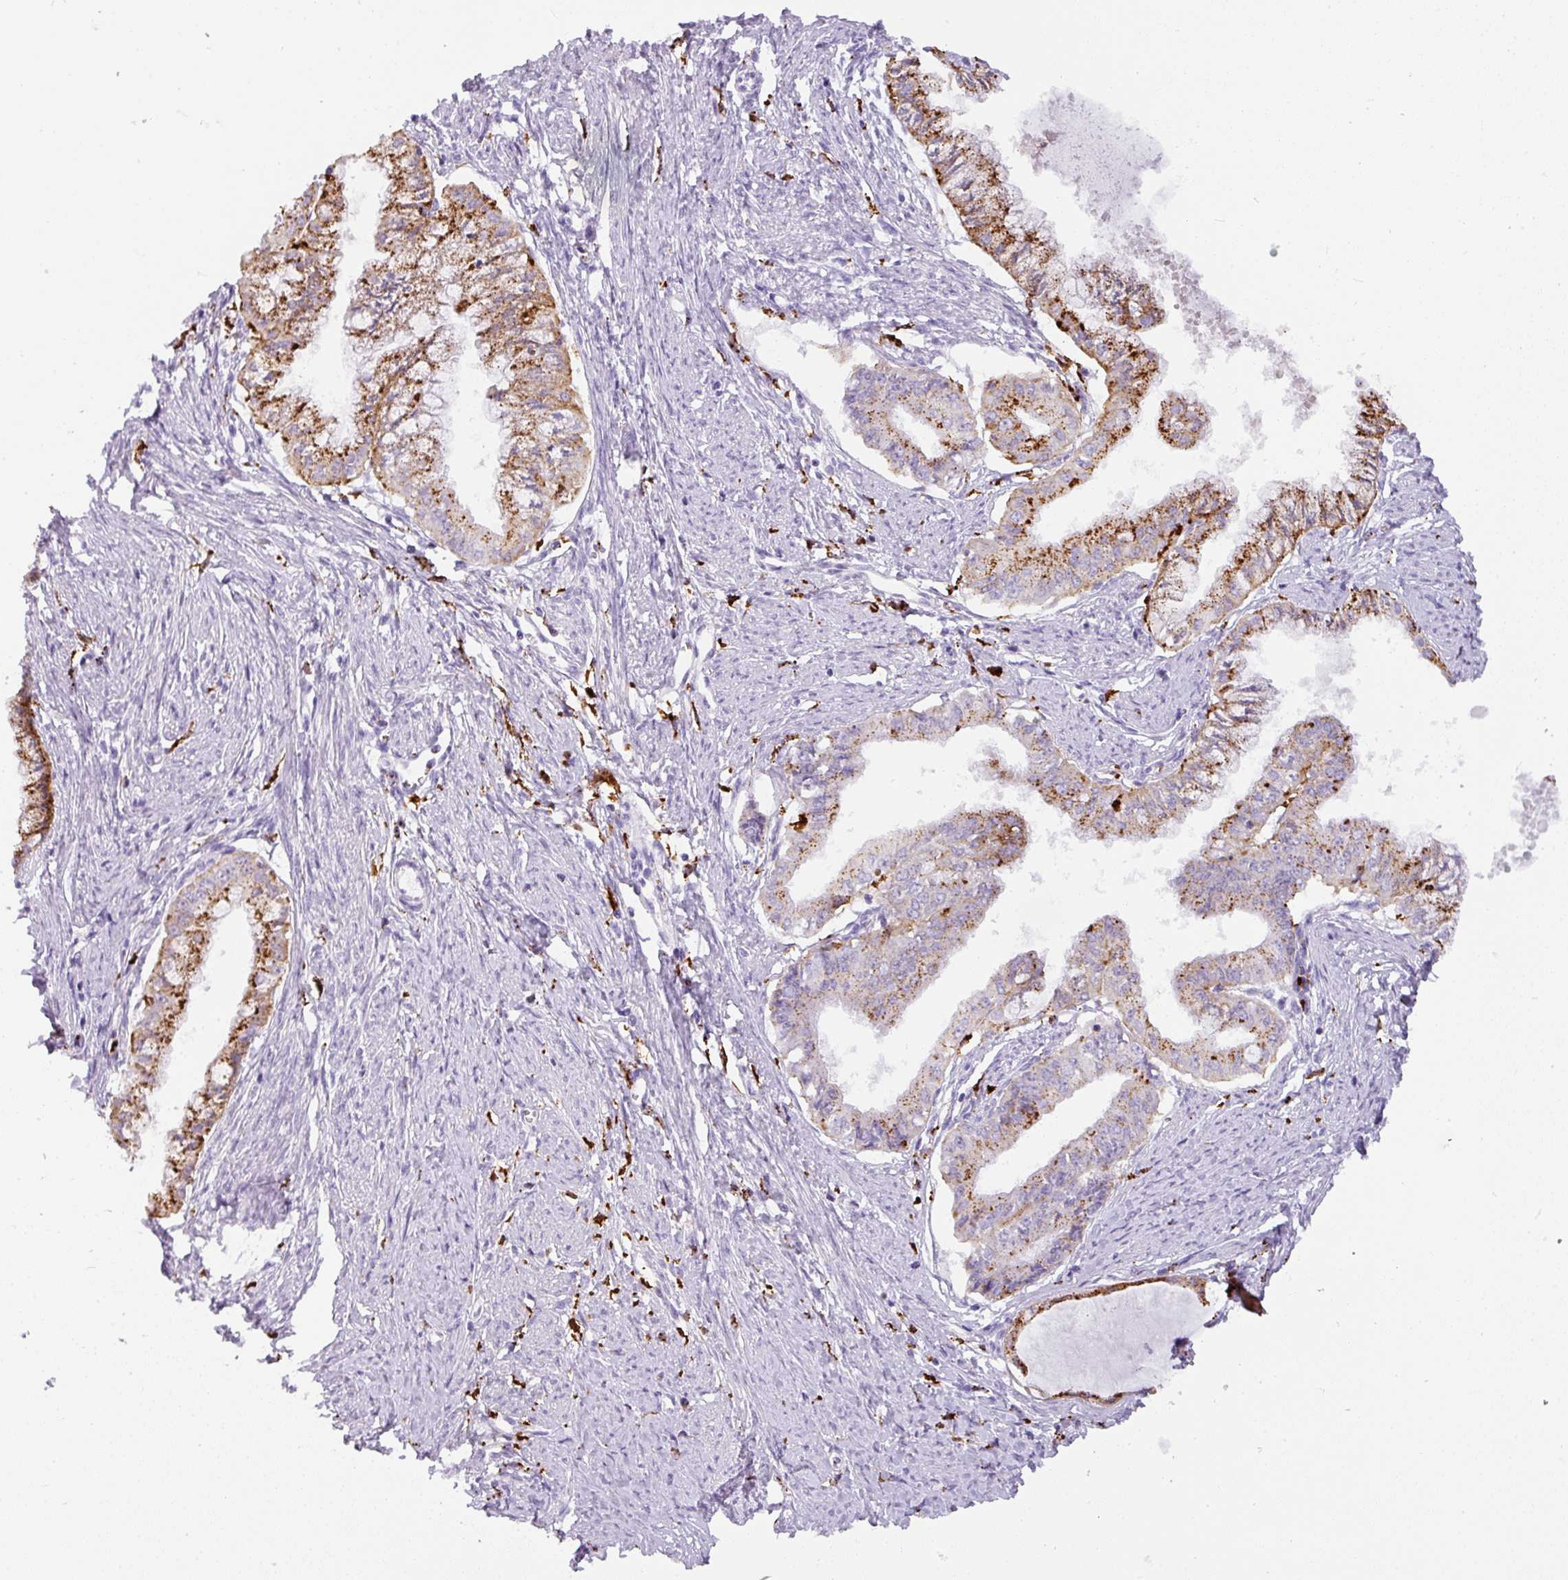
{"staining": {"intensity": "strong", "quantity": "25%-75%", "location": "cytoplasmic/membranous"}, "tissue": "endometrial cancer", "cell_type": "Tumor cells", "image_type": "cancer", "snomed": [{"axis": "morphology", "description": "Adenocarcinoma, NOS"}, {"axis": "topography", "description": "Endometrium"}], "caption": "Adenocarcinoma (endometrial) tissue reveals strong cytoplasmic/membranous positivity in about 25%-75% of tumor cells", "gene": "MMACHC", "patient": {"sex": "female", "age": 76}}